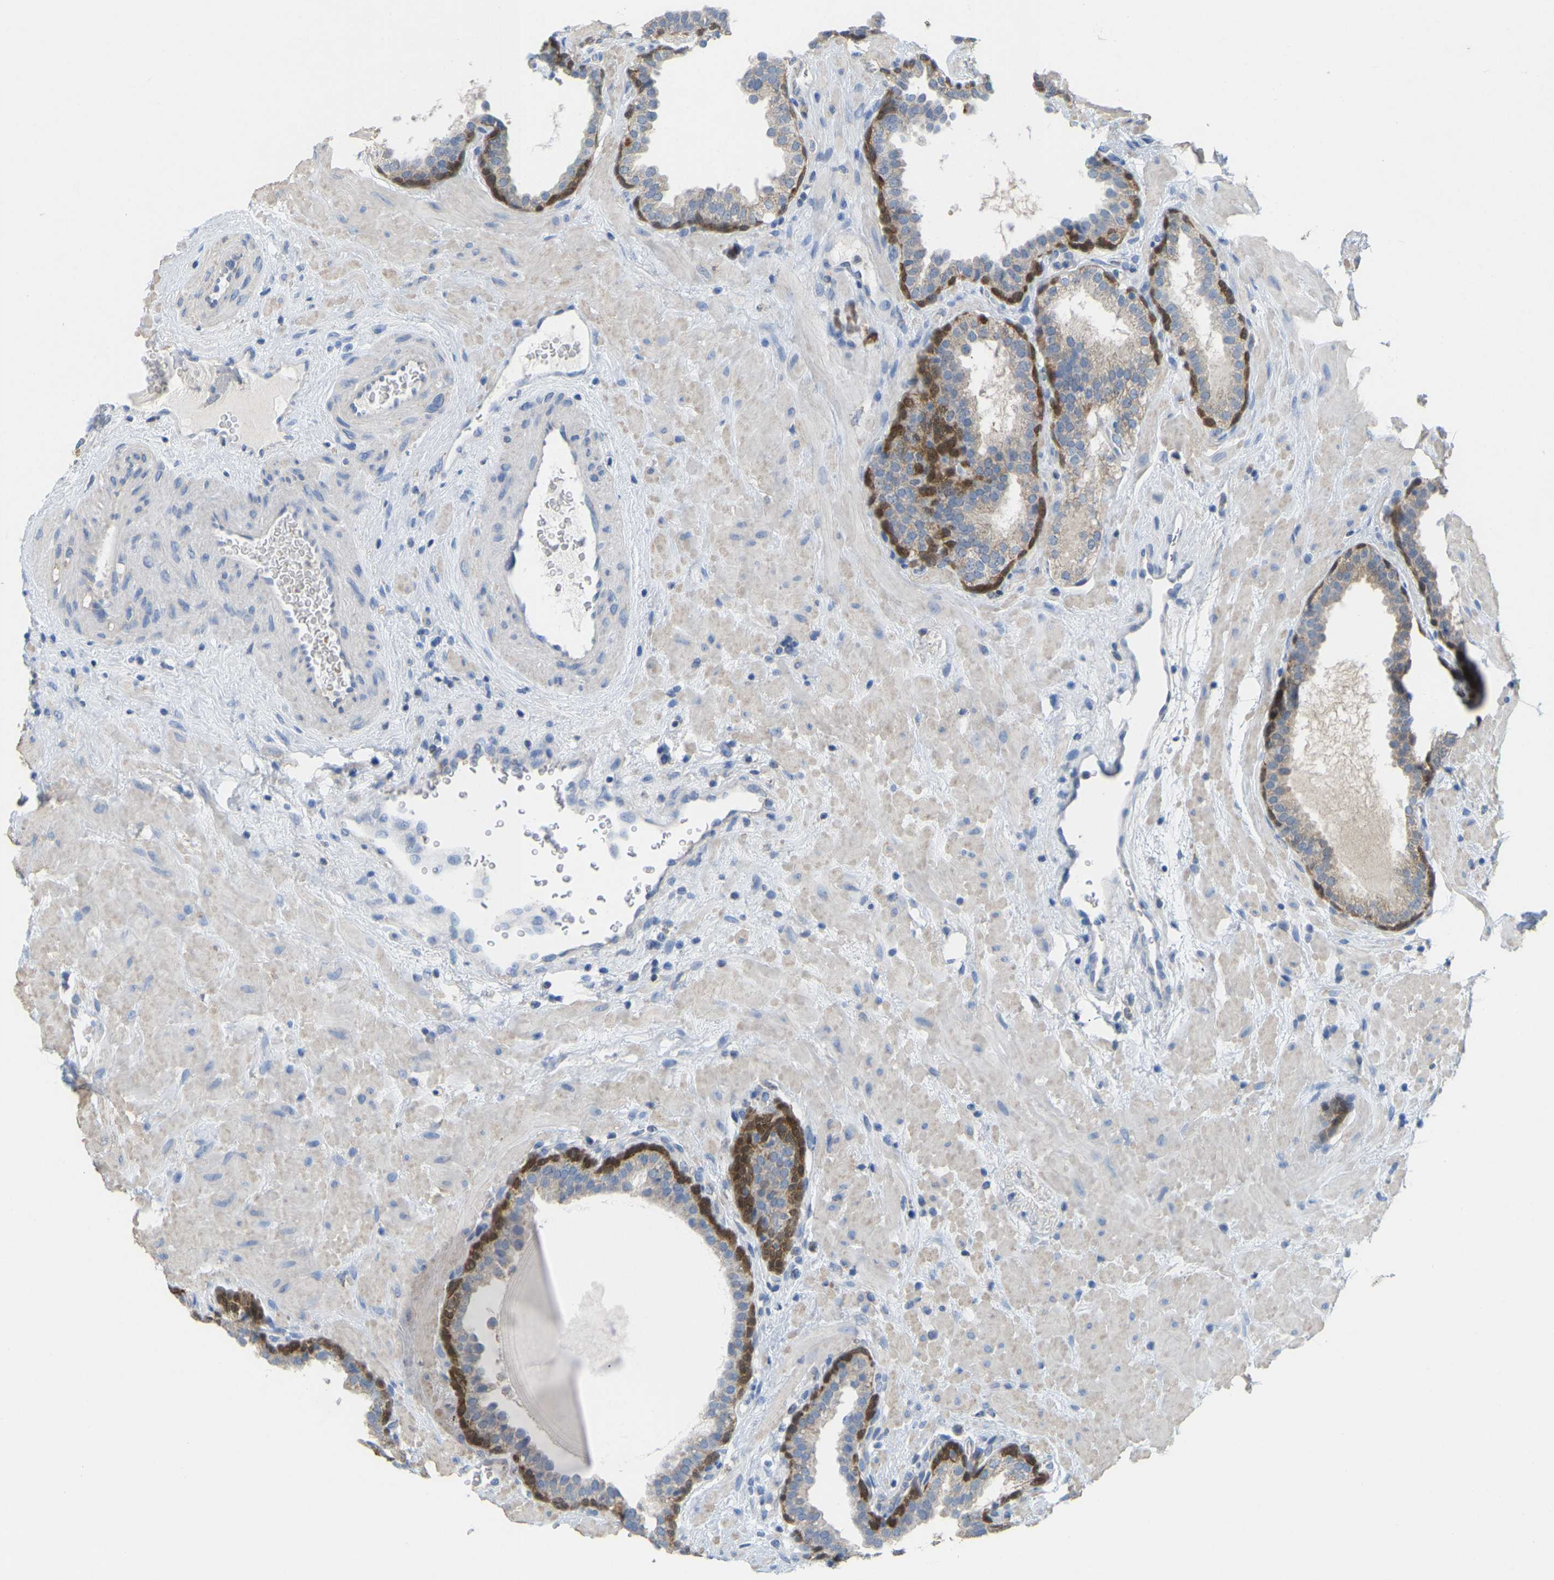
{"staining": {"intensity": "strong", "quantity": "25%-75%", "location": "cytoplasmic/membranous"}, "tissue": "prostate", "cell_type": "Glandular cells", "image_type": "normal", "snomed": [{"axis": "morphology", "description": "Normal tissue, NOS"}, {"axis": "topography", "description": "Prostate"}], "caption": "A brown stain shows strong cytoplasmic/membranous staining of a protein in glandular cells of benign prostate. The protein is shown in brown color, while the nuclei are stained blue.", "gene": "SERPINB5", "patient": {"sex": "male", "age": 51}}